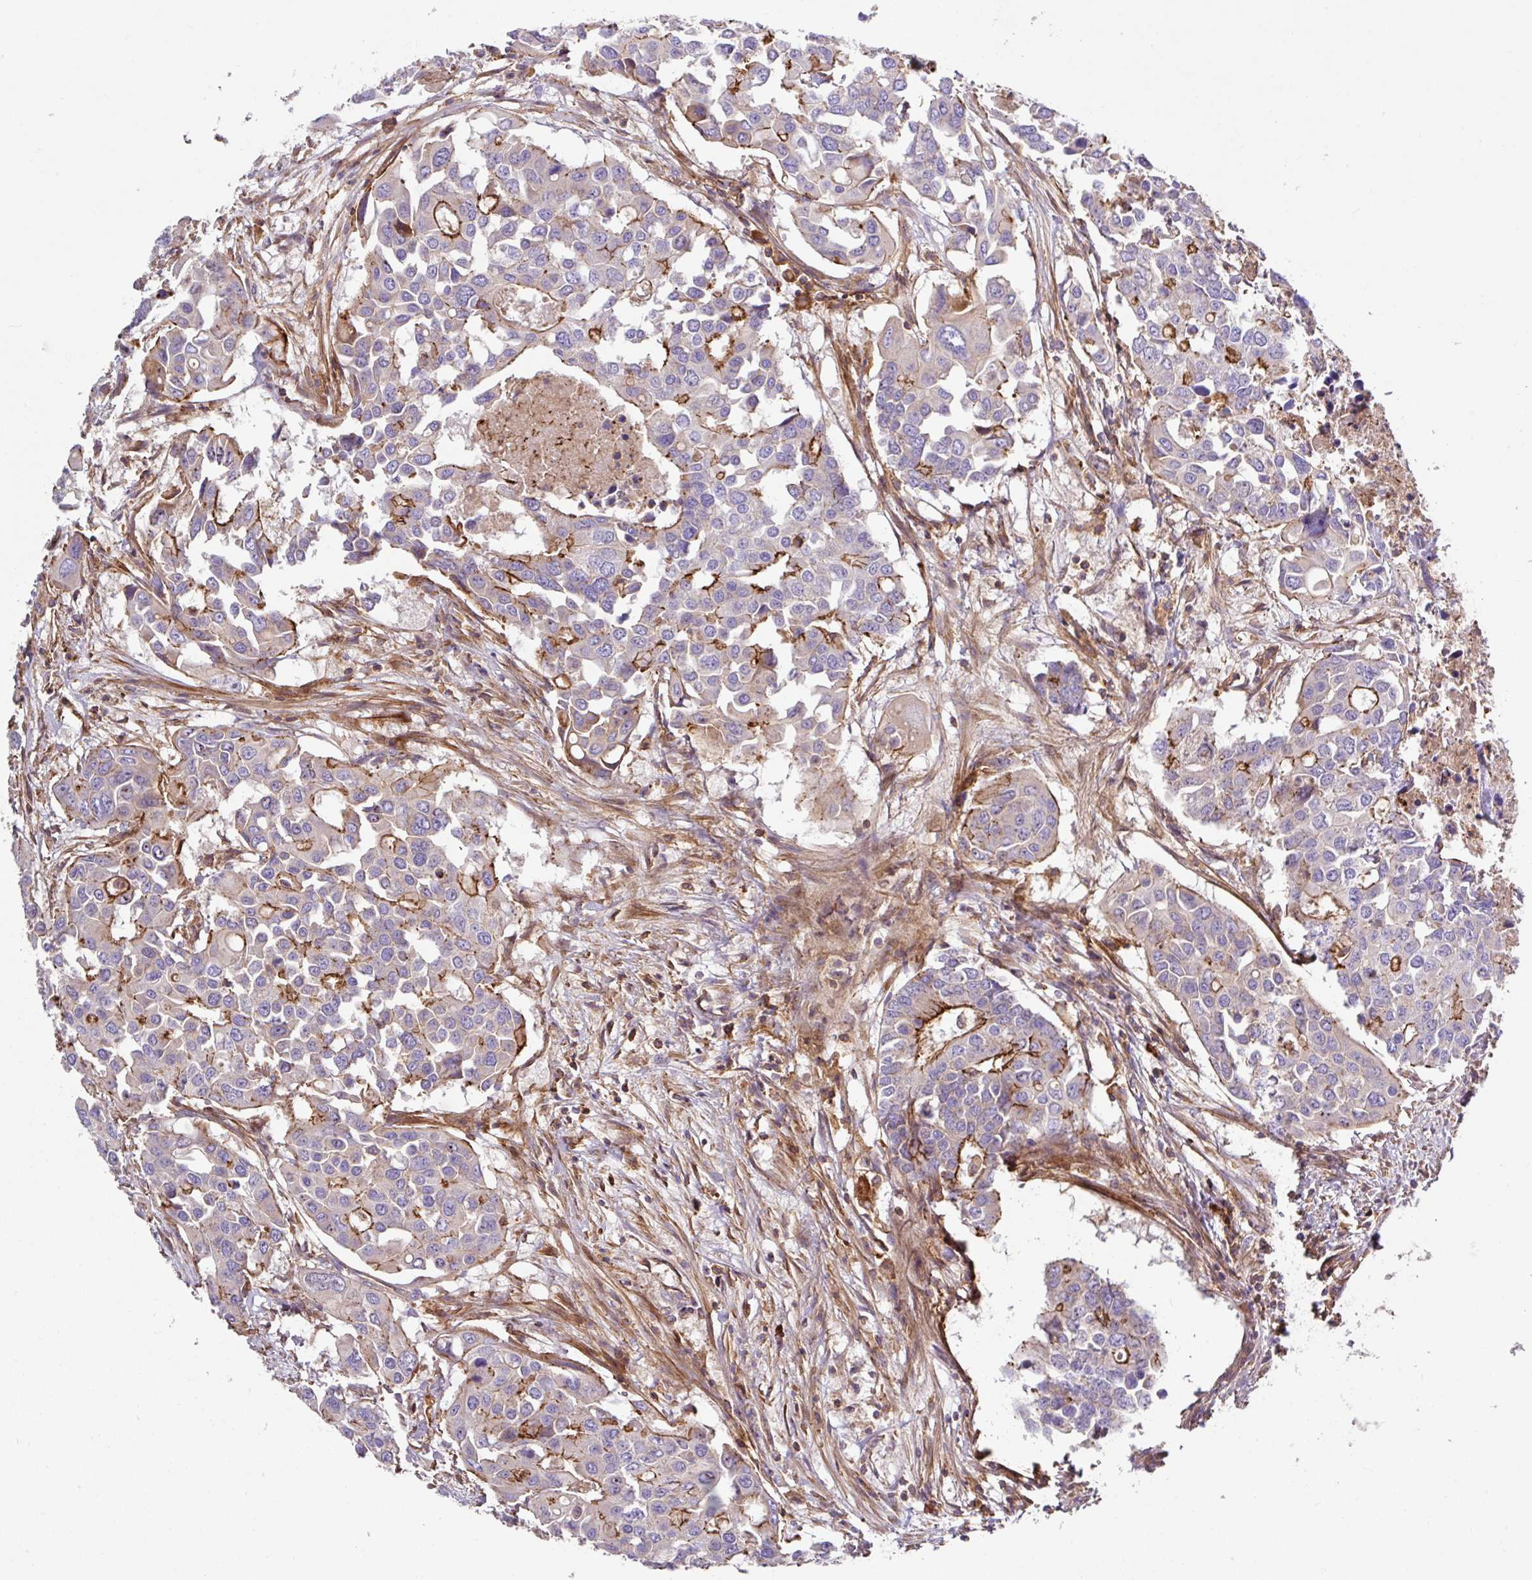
{"staining": {"intensity": "strong", "quantity": "<25%", "location": "cytoplasmic/membranous"}, "tissue": "colorectal cancer", "cell_type": "Tumor cells", "image_type": "cancer", "snomed": [{"axis": "morphology", "description": "Adenocarcinoma, NOS"}, {"axis": "topography", "description": "Colon"}], "caption": "This is a micrograph of immunohistochemistry (IHC) staining of adenocarcinoma (colorectal), which shows strong staining in the cytoplasmic/membranous of tumor cells.", "gene": "RIC1", "patient": {"sex": "male", "age": 77}}